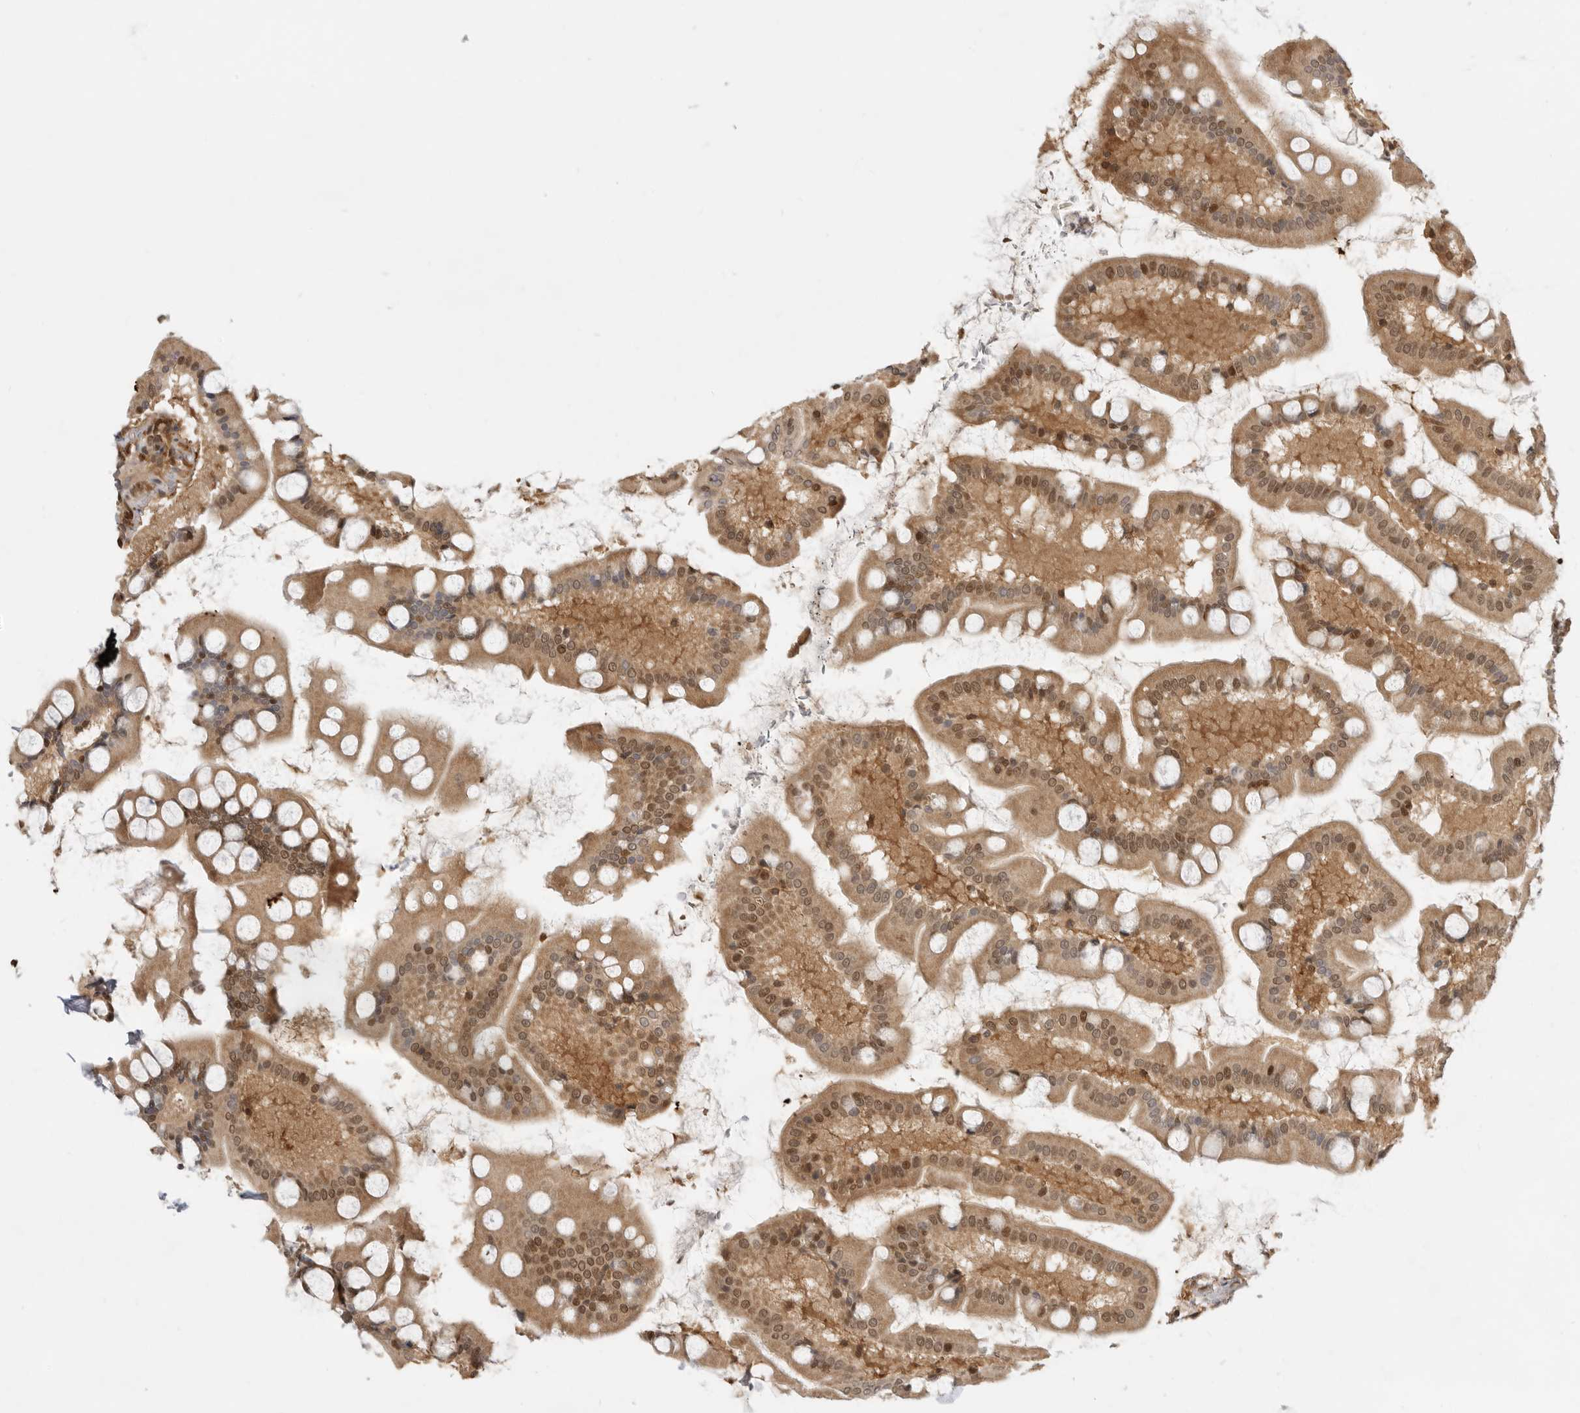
{"staining": {"intensity": "moderate", "quantity": ">75%", "location": "cytoplasmic/membranous,nuclear"}, "tissue": "small intestine", "cell_type": "Glandular cells", "image_type": "normal", "snomed": [{"axis": "morphology", "description": "Normal tissue, NOS"}, {"axis": "topography", "description": "Small intestine"}], "caption": "Glandular cells show medium levels of moderate cytoplasmic/membranous,nuclear positivity in about >75% of cells in benign human small intestine.", "gene": "ADPRS", "patient": {"sex": "male", "age": 41}}